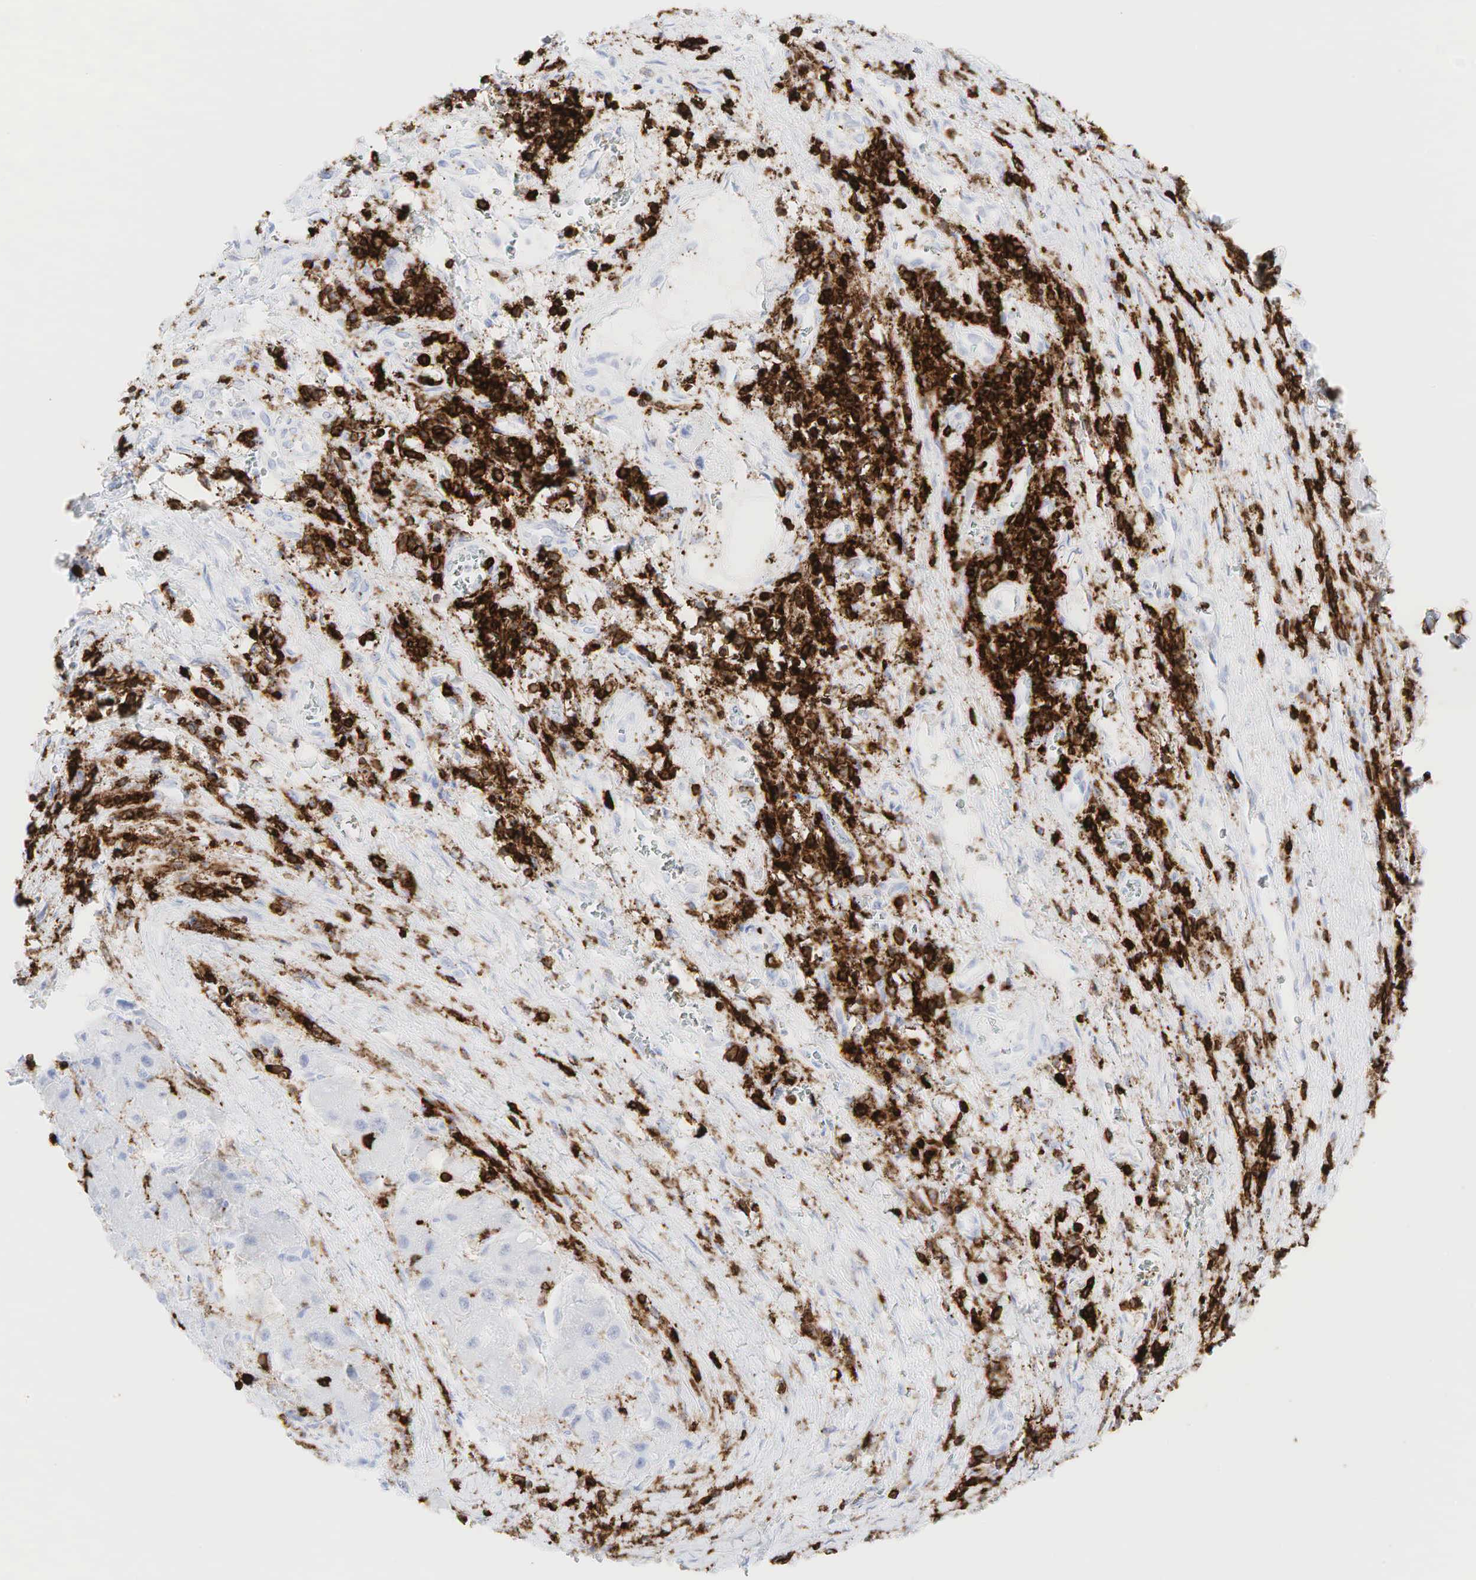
{"staining": {"intensity": "negative", "quantity": "none", "location": "none"}, "tissue": "liver cancer", "cell_type": "Tumor cells", "image_type": "cancer", "snomed": [{"axis": "morphology", "description": "Carcinoma, Hepatocellular, NOS"}, {"axis": "topography", "description": "Liver"}], "caption": "The photomicrograph exhibits no staining of tumor cells in liver cancer (hepatocellular carcinoma).", "gene": "PTPRC", "patient": {"sex": "male", "age": 24}}